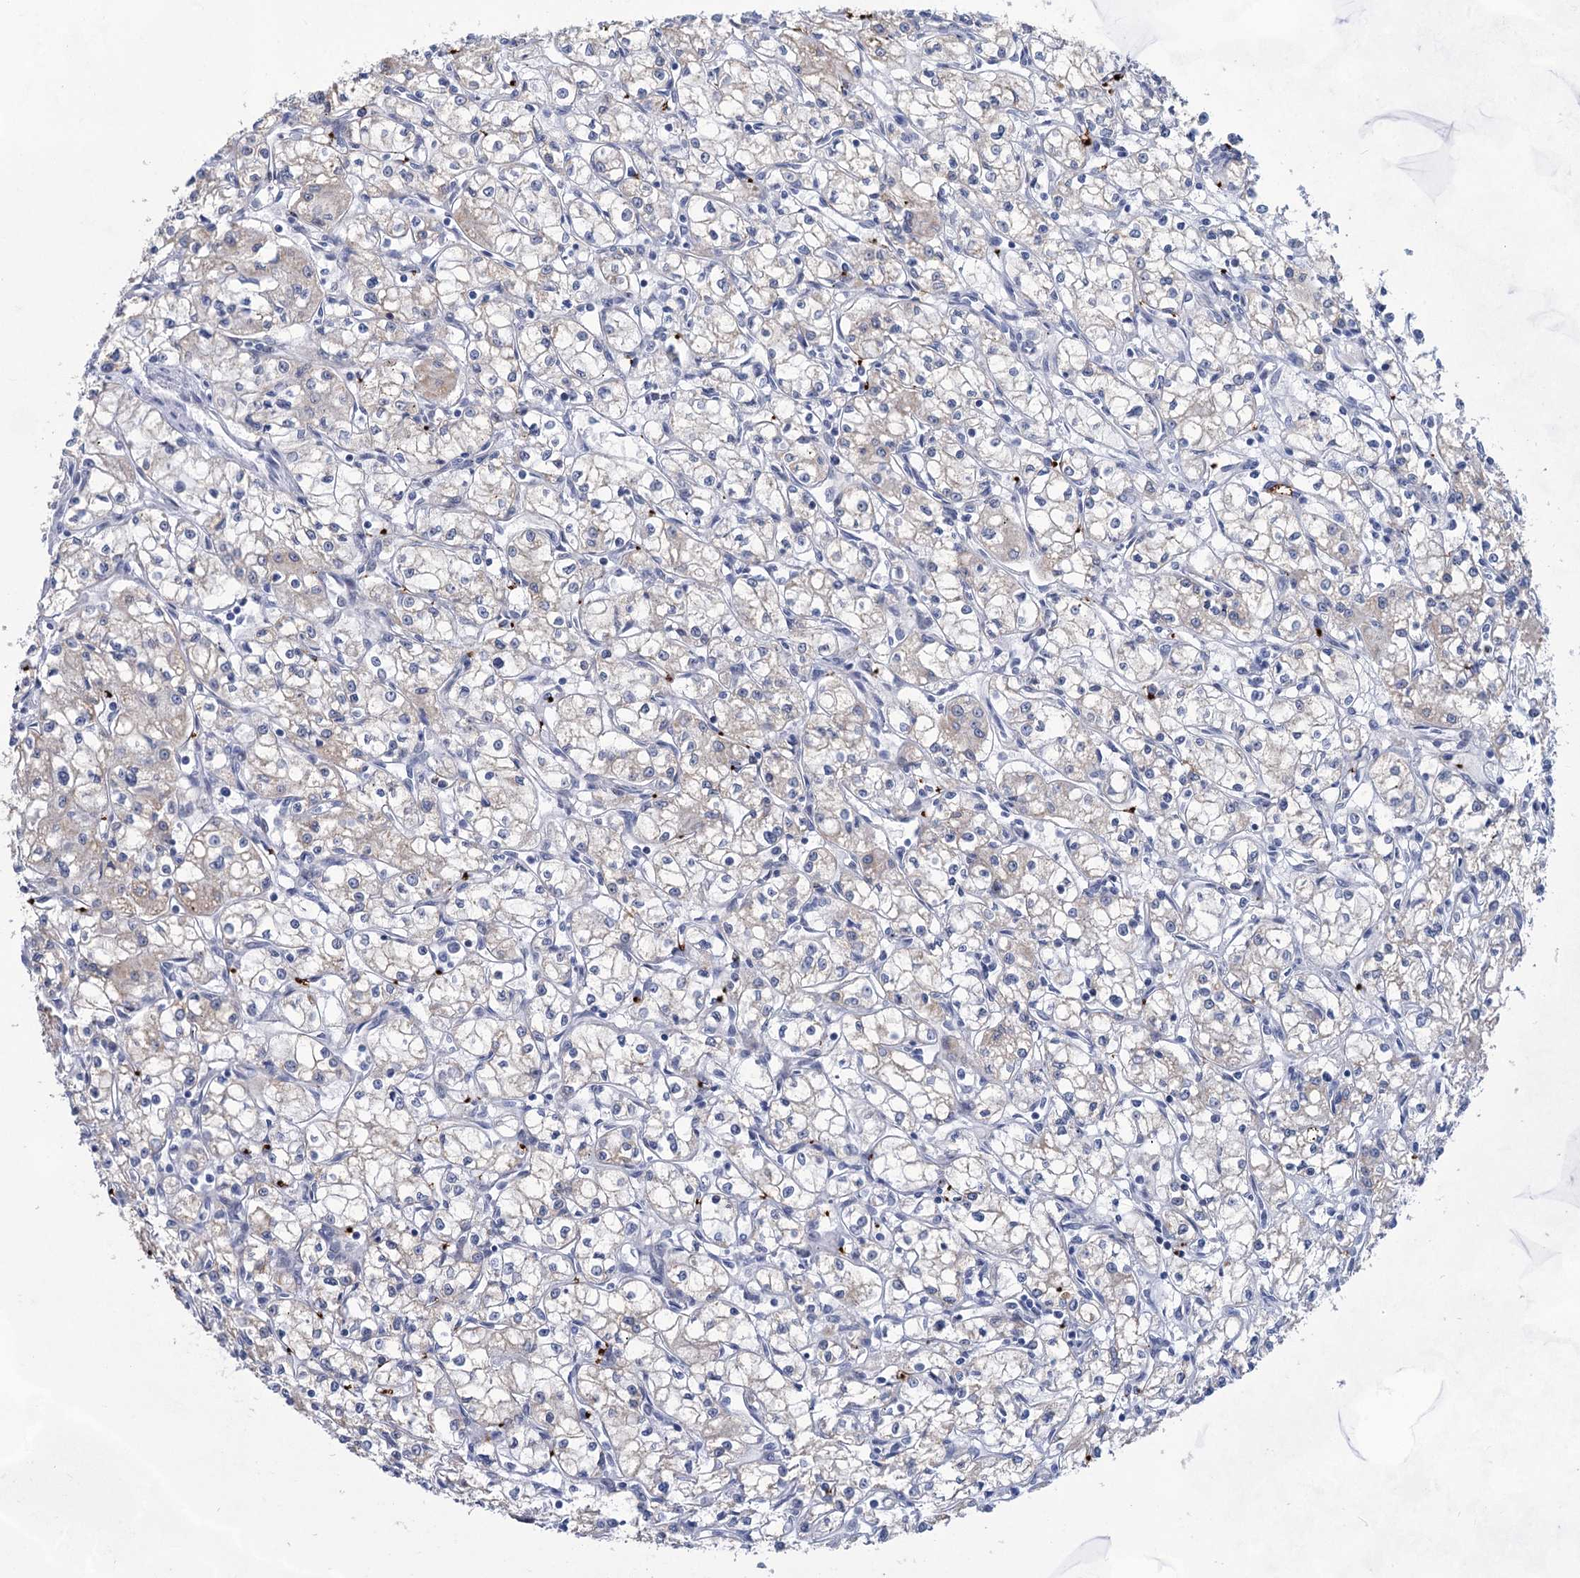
{"staining": {"intensity": "negative", "quantity": "none", "location": "none"}, "tissue": "renal cancer", "cell_type": "Tumor cells", "image_type": "cancer", "snomed": [{"axis": "morphology", "description": "Adenocarcinoma, NOS"}, {"axis": "topography", "description": "Kidney"}], "caption": "A photomicrograph of human adenocarcinoma (renal) is negative for staining in tumor cells.", "gene": "MON2", "patient": {"sex": "male", "age": 59}}